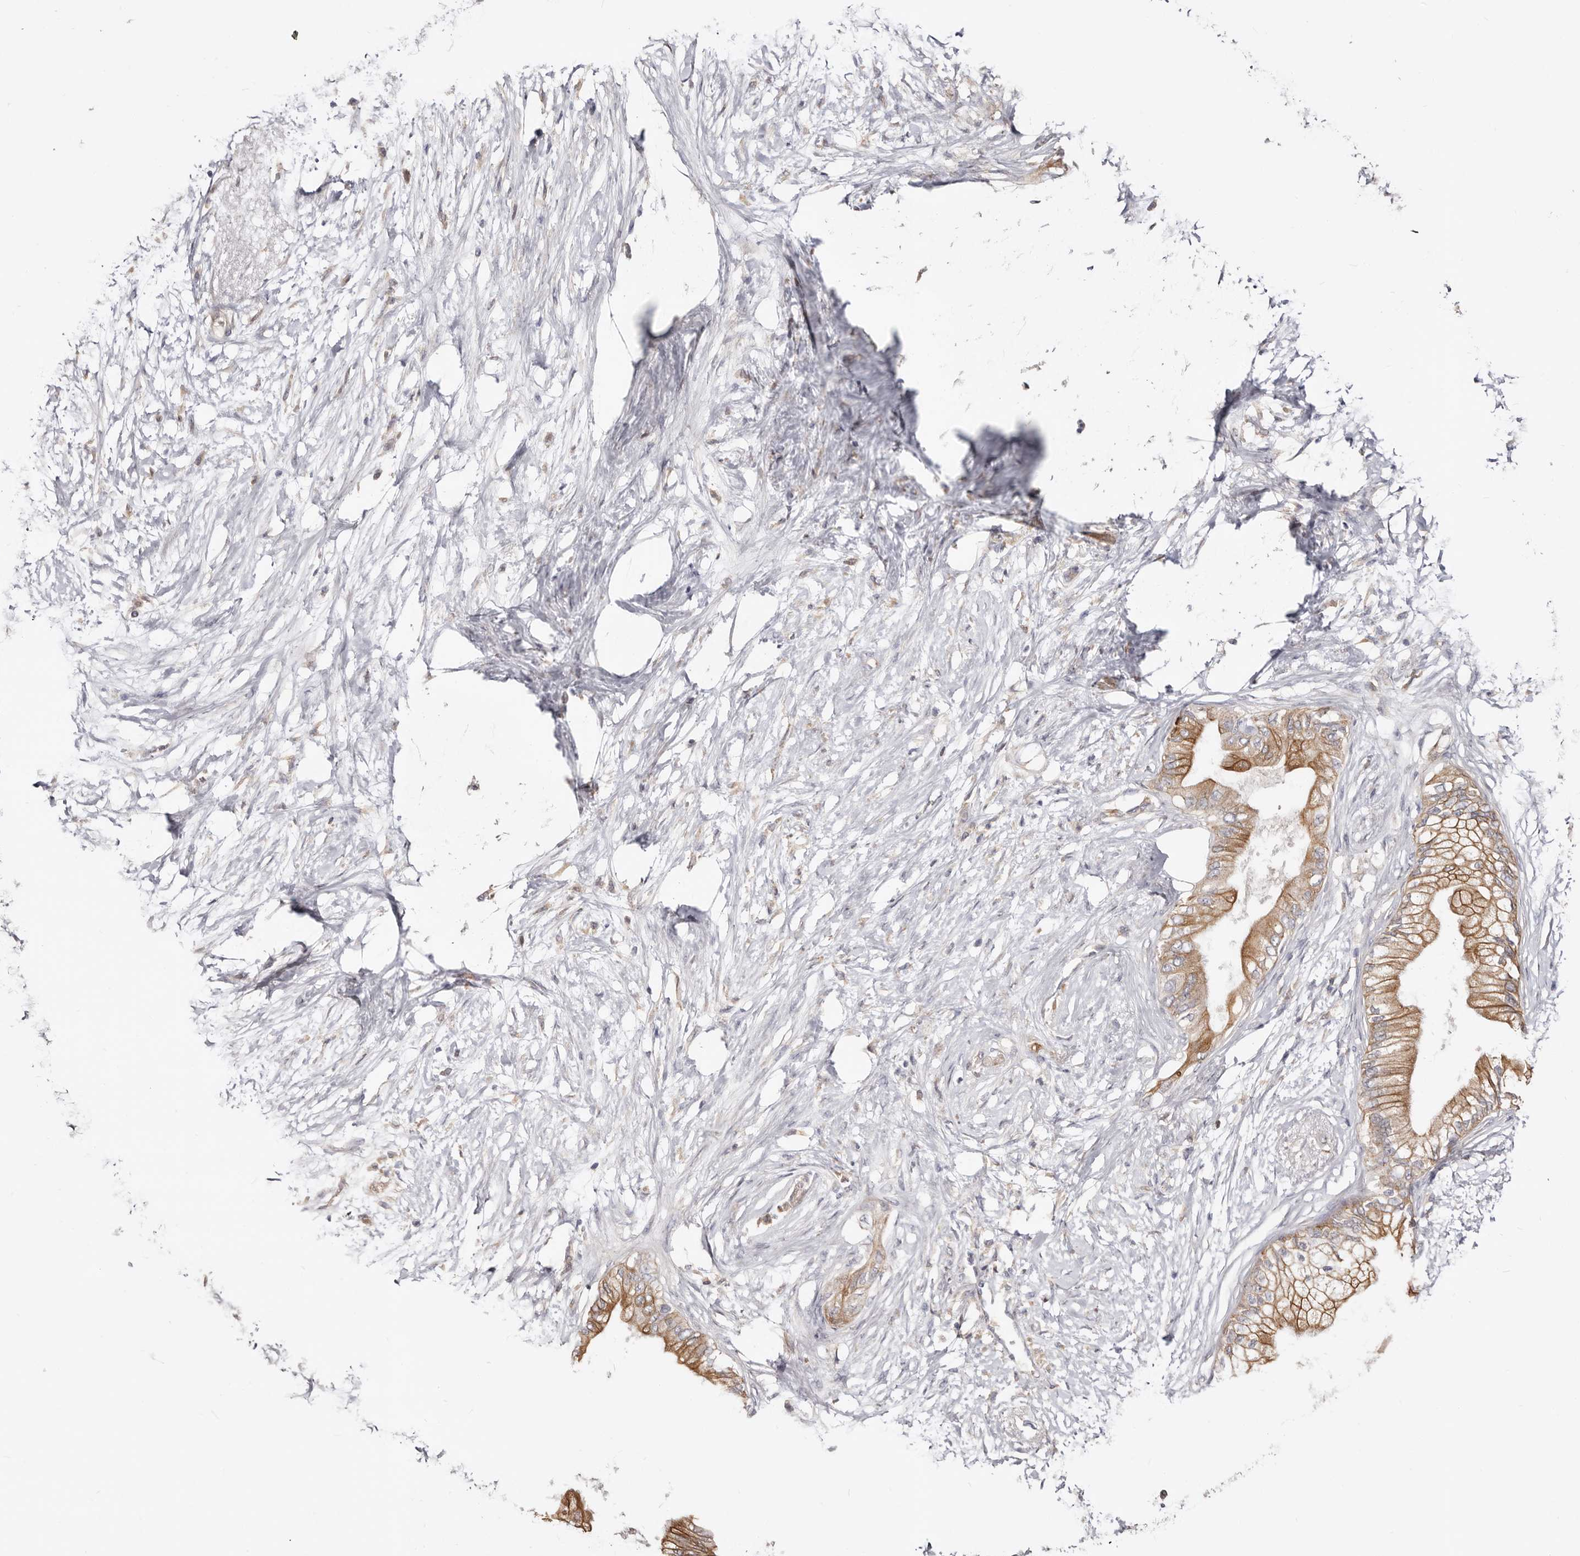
{"staining": {"intensity": "moderate", "quantity": ">75%", "location": "cytoplasmic/membranous"}, "tissue": "pancreatic cancer", "cell_type": "Tumor cells", "image_type": "cancer", "snomed": [{"axis": "morphology", "description": "Normal tissue, NOS"}, {"axis": "morphology", "description": "Adenocarcinoma, NOS"}, {"axis": "topography", "description": "Pancreas"}, {"axis": "topography", "description": "Duodenum"}], "caption": "A brown stain shows moderate cytoplasmic/membranous expression of a protein in human adenocarcinoma (pancreatic) tumor cells.", "gene": "LRRC25", "patient": {"sex": "female", "age": 60}}